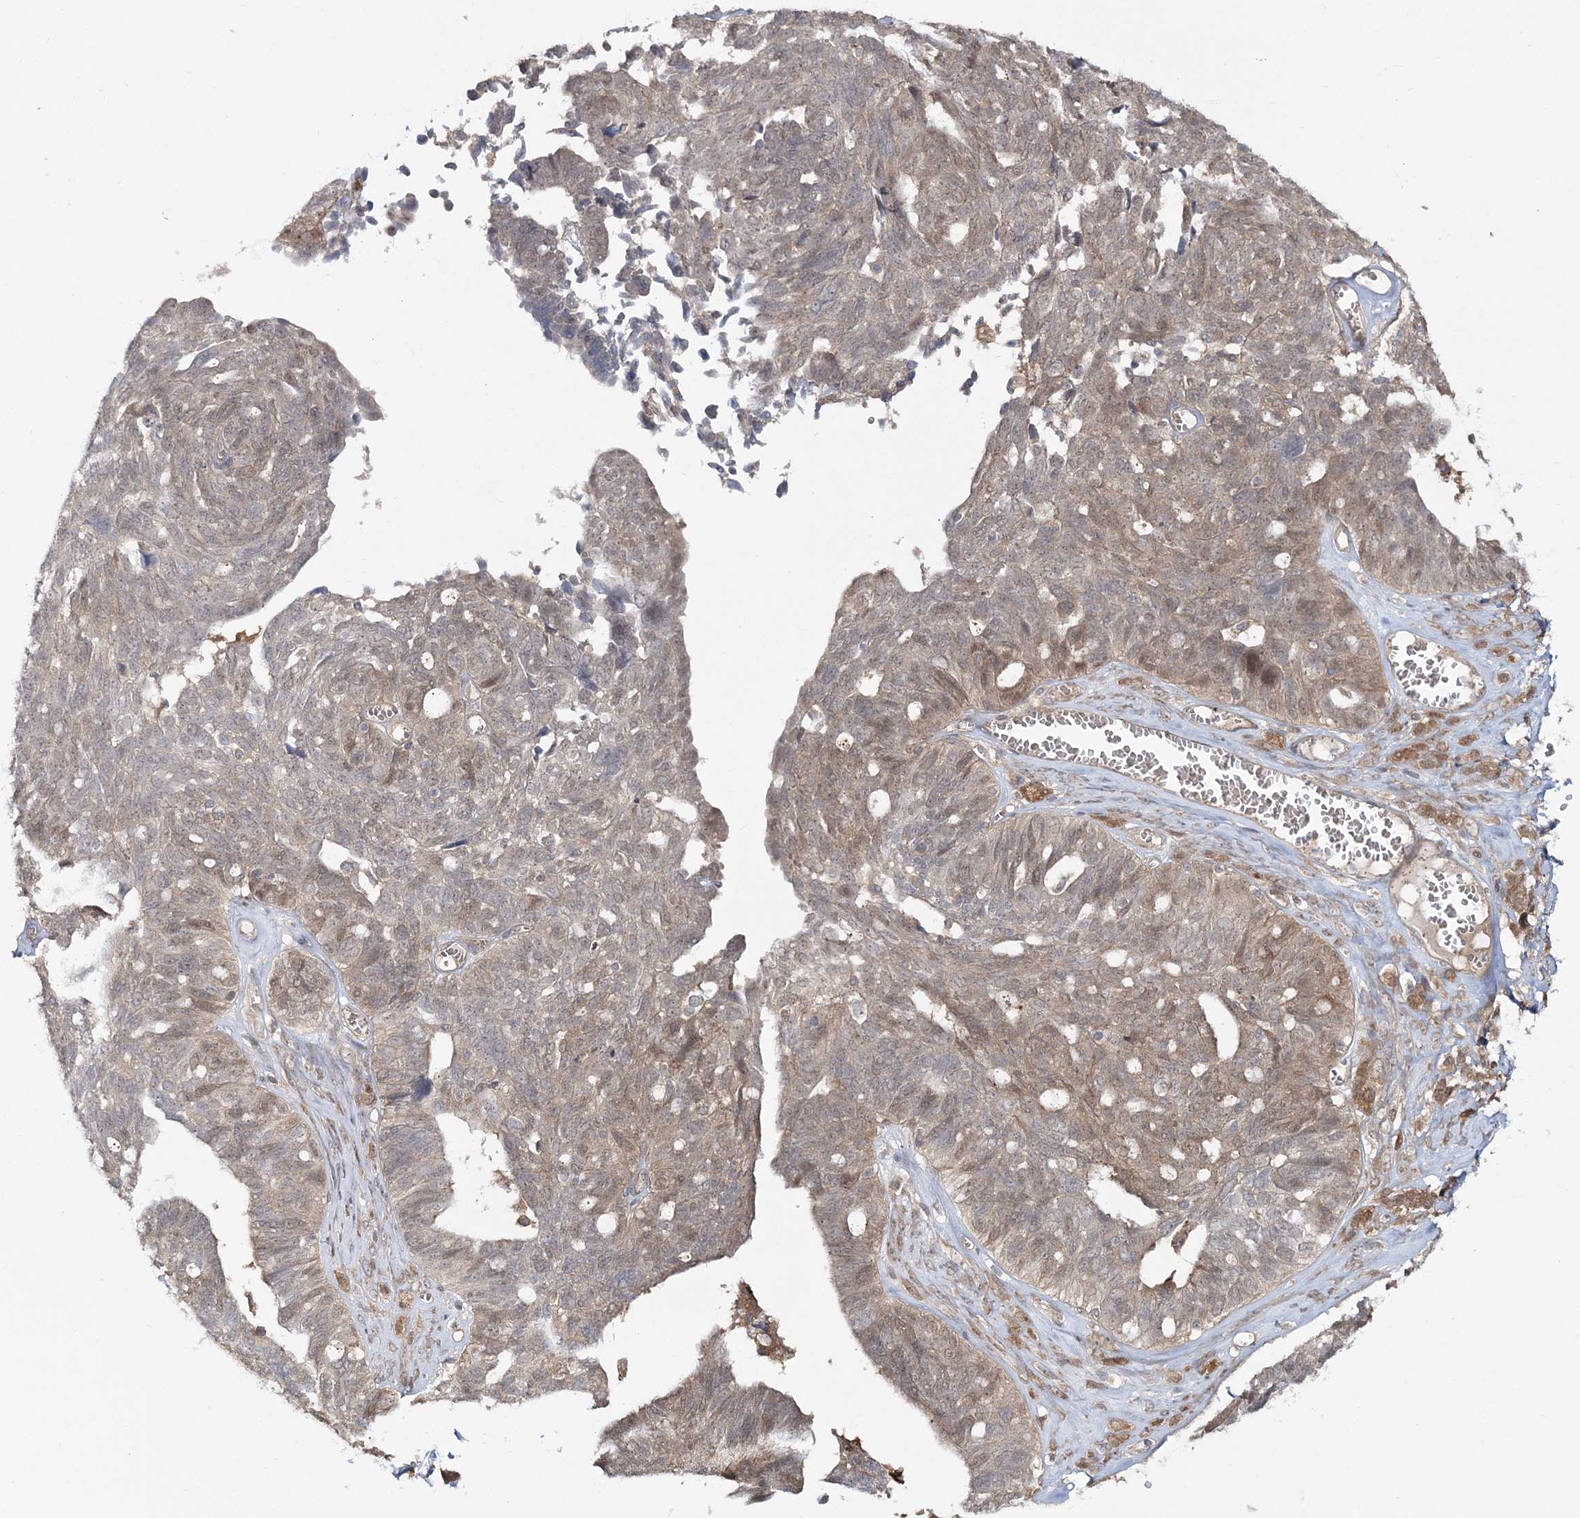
{"staining": {"intensity": "weak", "quantity": "25%-75%", "location": "cytoplasmic/membranous"}, "tissue": "ovarian cancer", "cell_type": "Tumor cells", "image_type": "cancer", "snomed": [{"axis": "morphology", "description": "Cystadenocarcinoma, serous, NOS"}, {"axis": "topography", "description": "Ovary"}], "caption": "Protein expression analysis of ovarian serous cystadenocarcinoma demonstrates weak cytoplasmic/membranous staining in about 25%-75% of tumor cells. The staining was performed using DAB, with brown indicating positive protein expression. Nuclei are stained blue with hematoxylin.", "gene": "MOCS2", "patient": {"sex": "female", "age": 79}}